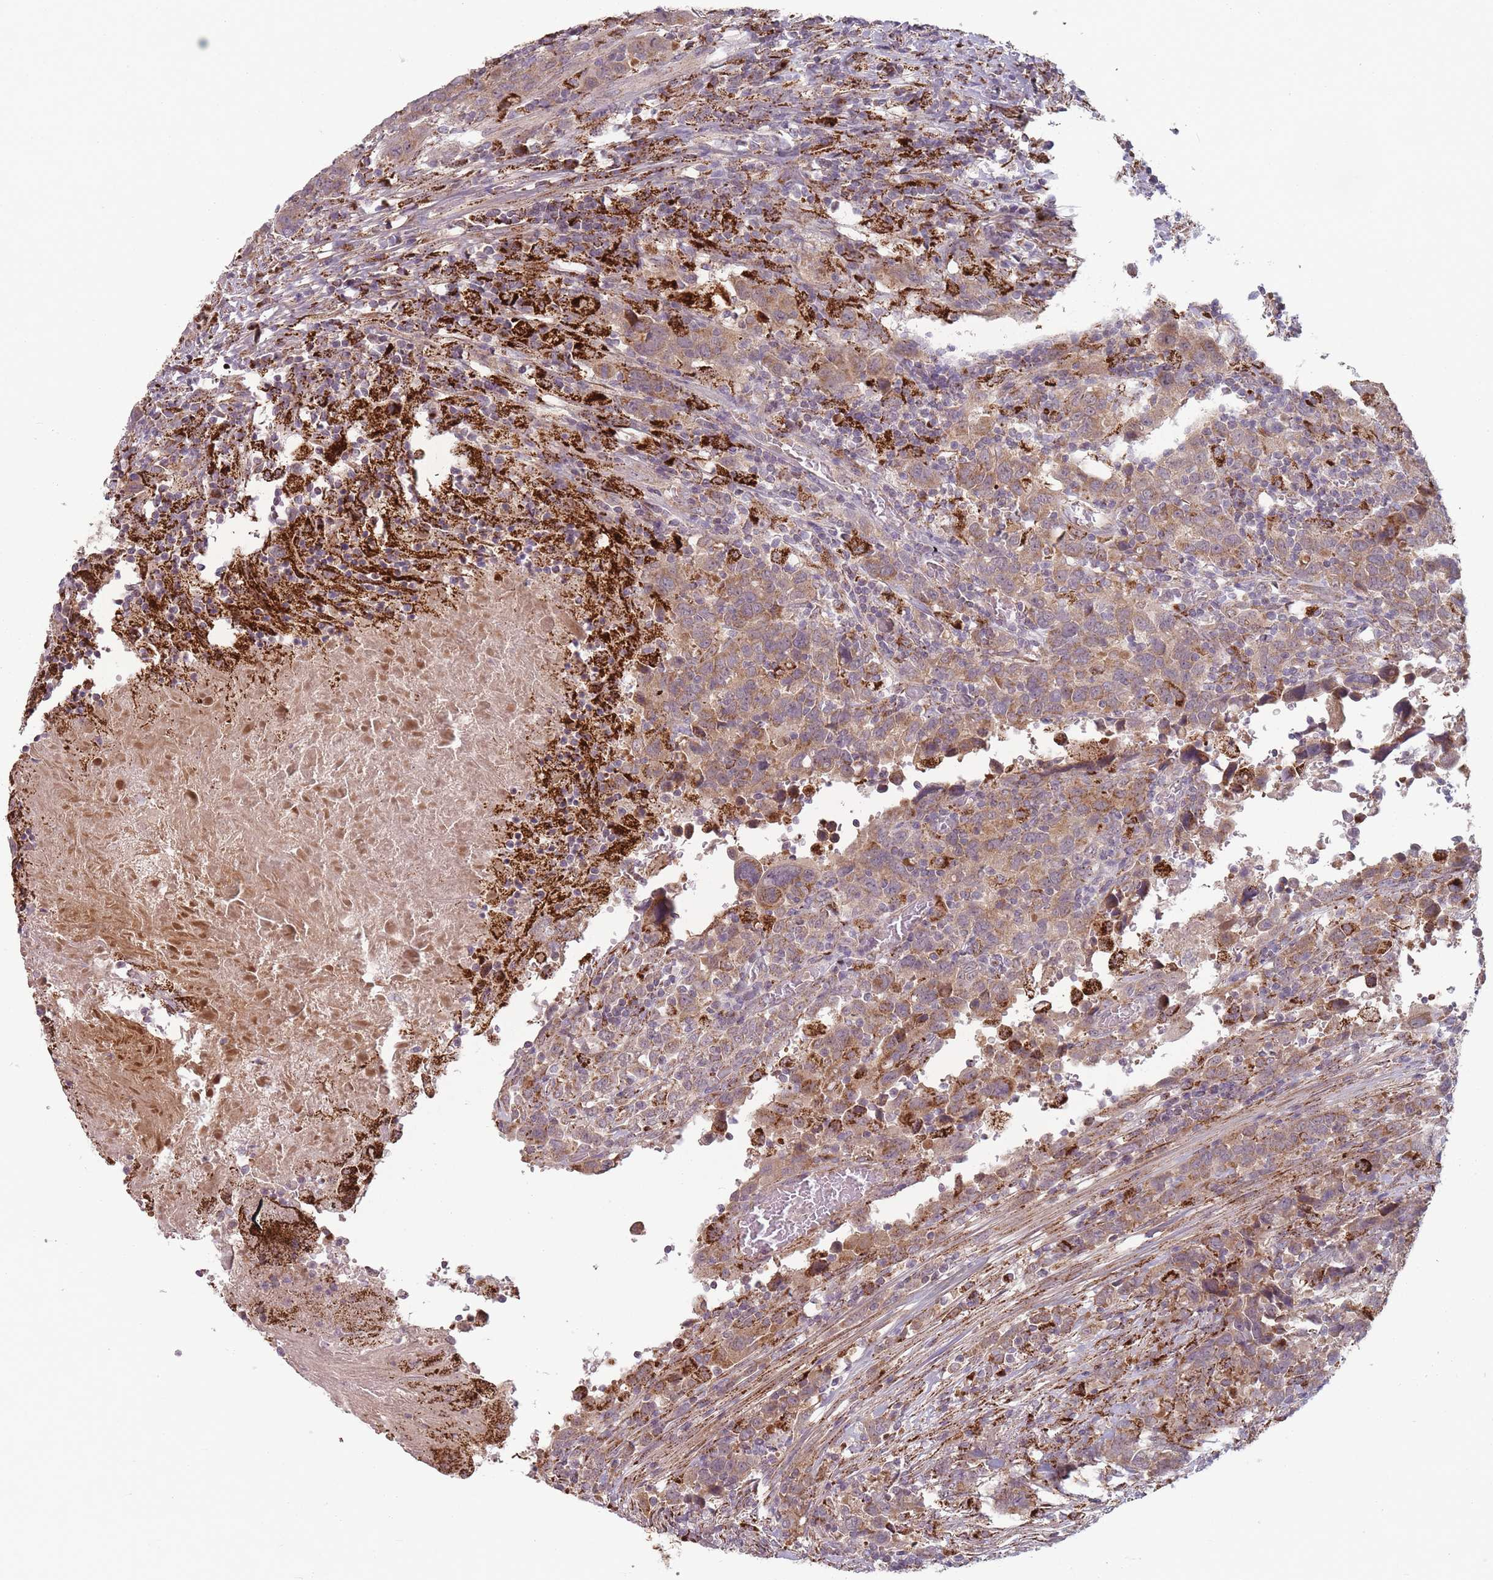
{"staining": {"intensity": "moderate", "quantity": ">75%", "location": "cytoplasmic/membranous"}, "tissue": "urothelial cancer", "cell_type": "Tumor cells", "image_type": "cancer", "snomed": [{"axis": "morphology", "description": "Urothelial carcinoma, High grade"}, {"axis": "topography", "description": "Urinary bladder"}], "caption": "Tumor cells exhibit moderate cytoplasmic/membranous expression in approximately >75% of cells in urothelial carcinoma (high-grade).", "gene": "OR10Q1", "patient": {"sex": "male", "age": 61}}